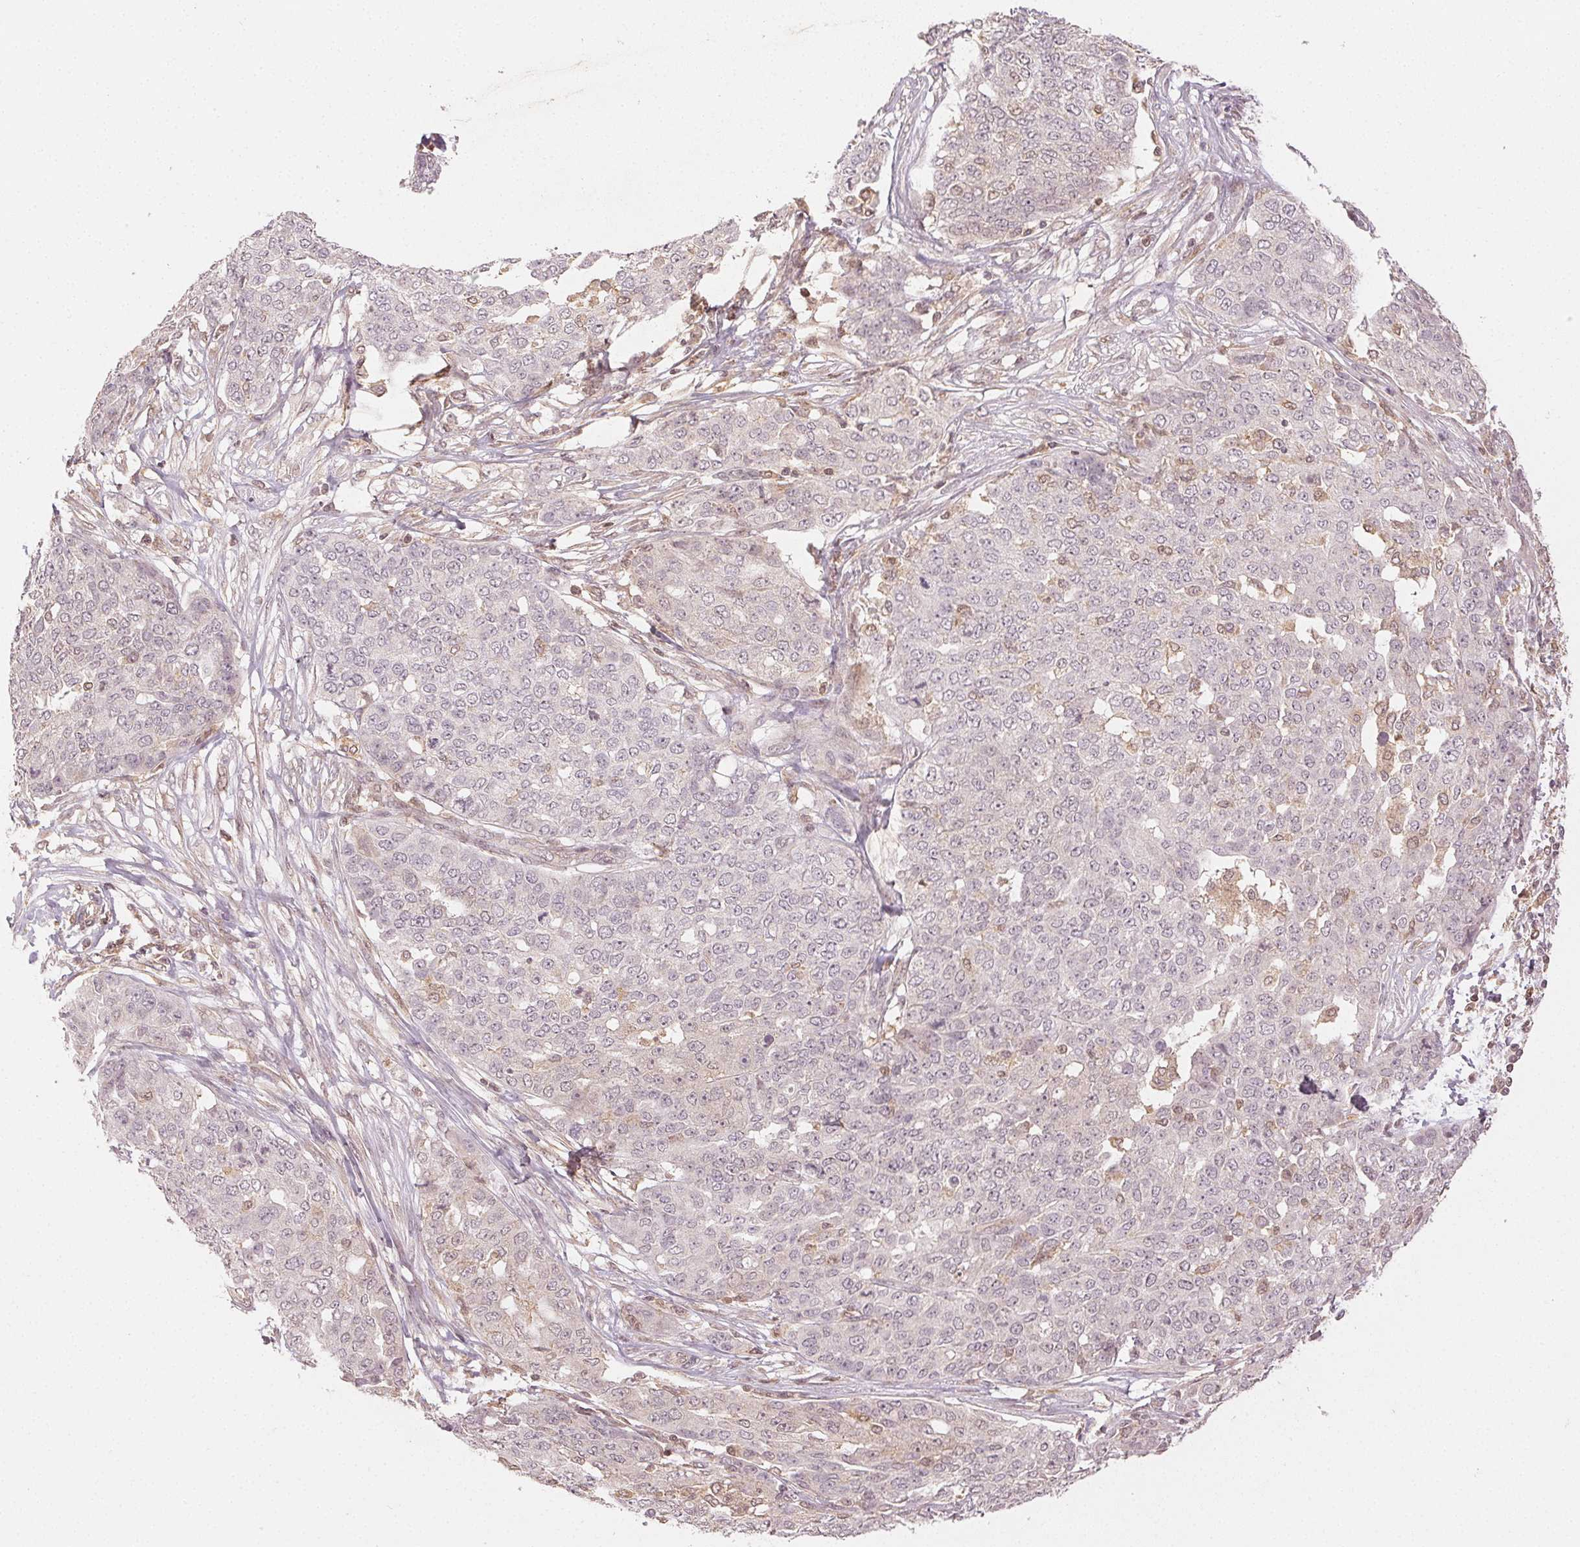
{"staining": {"intensity": "weak", "quantity": "<25%", "location": "nuclear"}, "tissue": "ovarian cancer", "cell_type": "Tumor cells", "image_type": "cancer", "snomed": [{"axis": "morphology", "description": "Cystadenocarcinoma, serous, NOS"}, {"axis": "topography", "description": "Soft tissue"}, {"axis": "topography", "description": "Ovary"}], "caption": "Immunohistochemistry of human serous cystadenocarcinoma (ovarian) shows no staining in tumor cells. (DAB (3,3'-diaminobenzidine) immunohistochemistry visualized using brightfield microscopy, high magnification).", "gene": "MAPK14", "patient": {"sex": "female", "age": 57}}